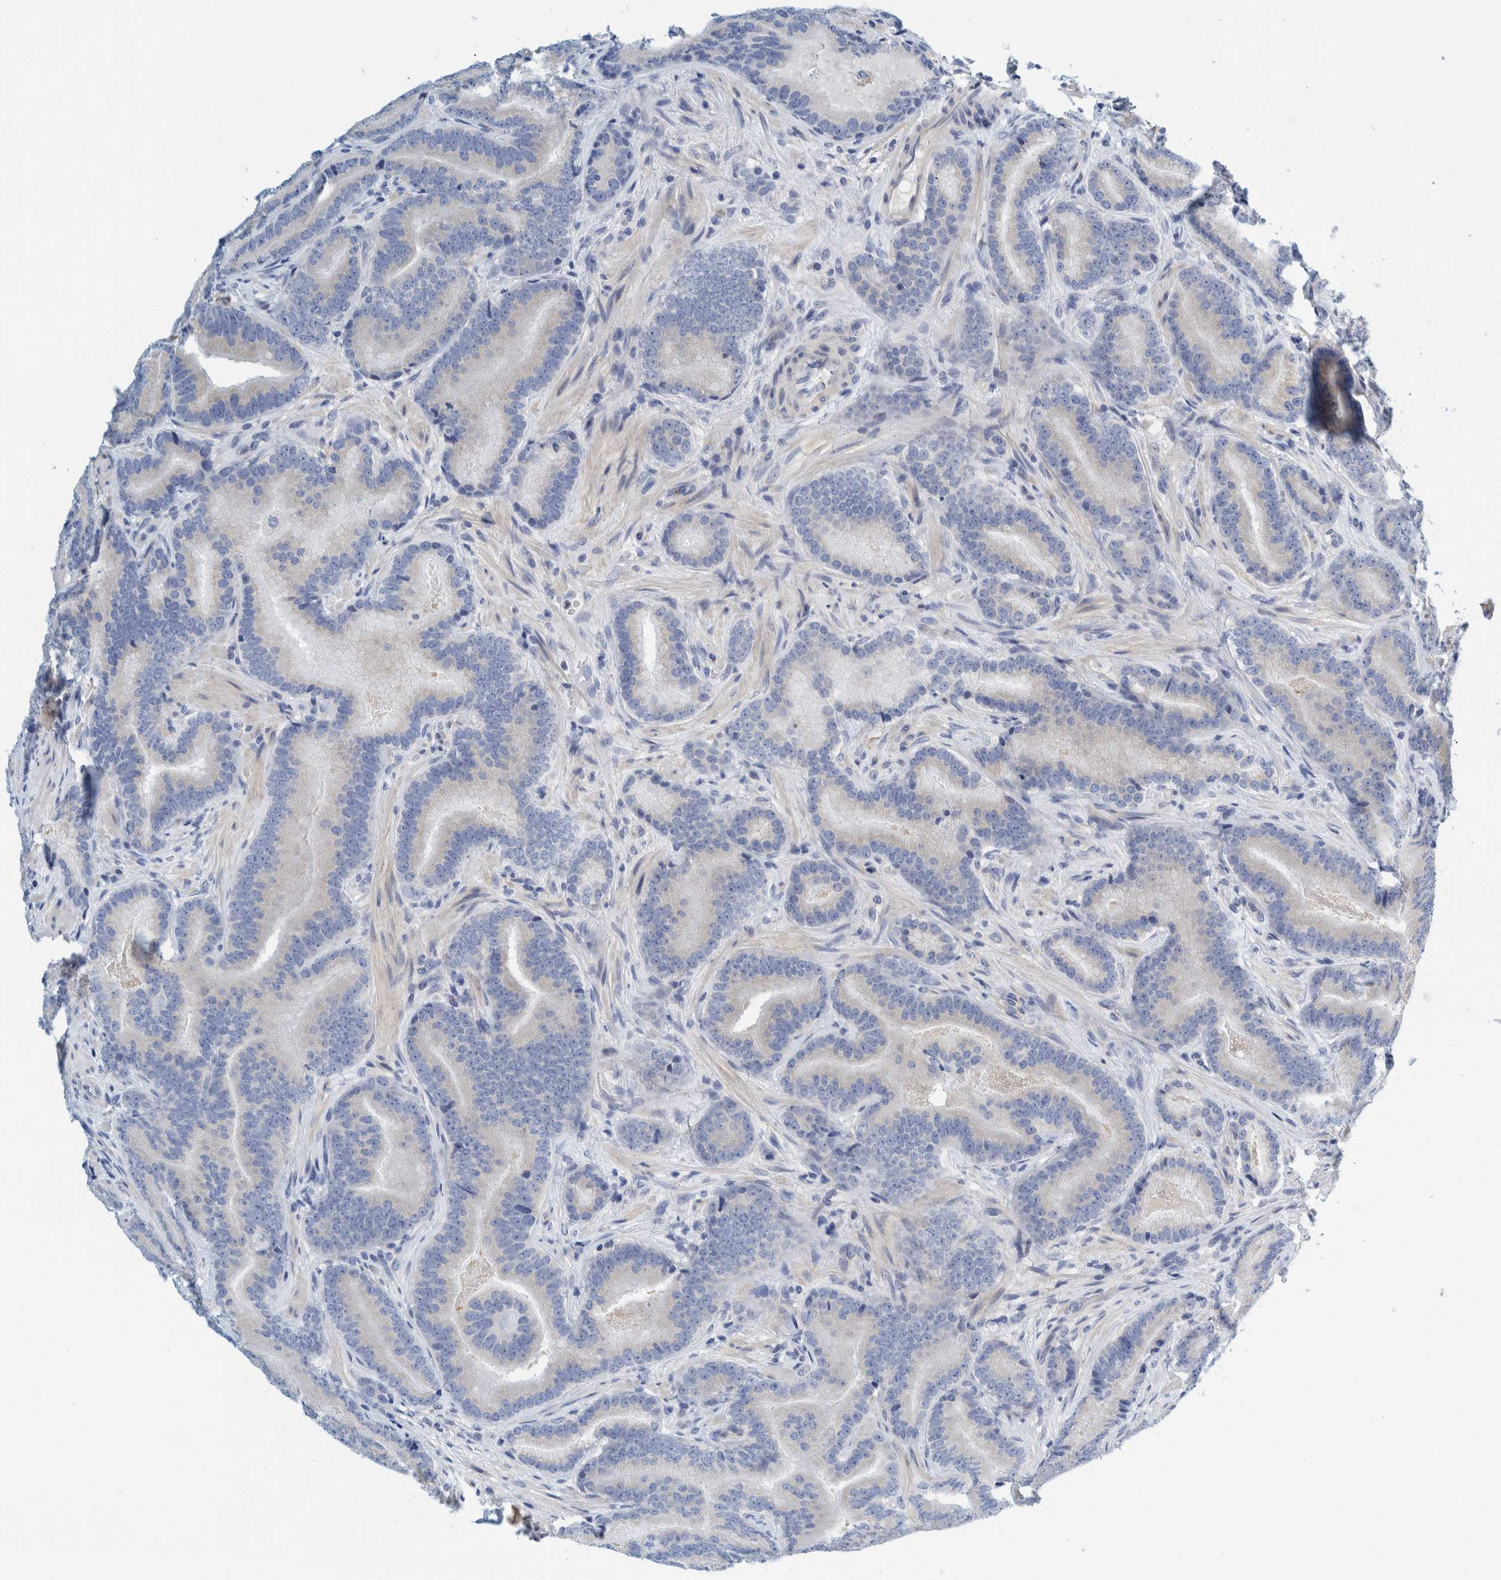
{"staining": {"intensity": "negative", "quantity": "none", "location": "none"}, "tissue": "prostate cancer", "cell_type": "Tumor cells", "image_type": "cancer", "snomed": [{"axis": "morphology", "description": "Adenocarcinoma, High grade"}, {"axis": "topography", "description": "Prostate"}], "caption": "Tumor cells are negative for protein expression in human prostate high-grade adenocarcinoma.", "gene": "ZNF324B", "patient": {"sex": "male", "age": 55}}